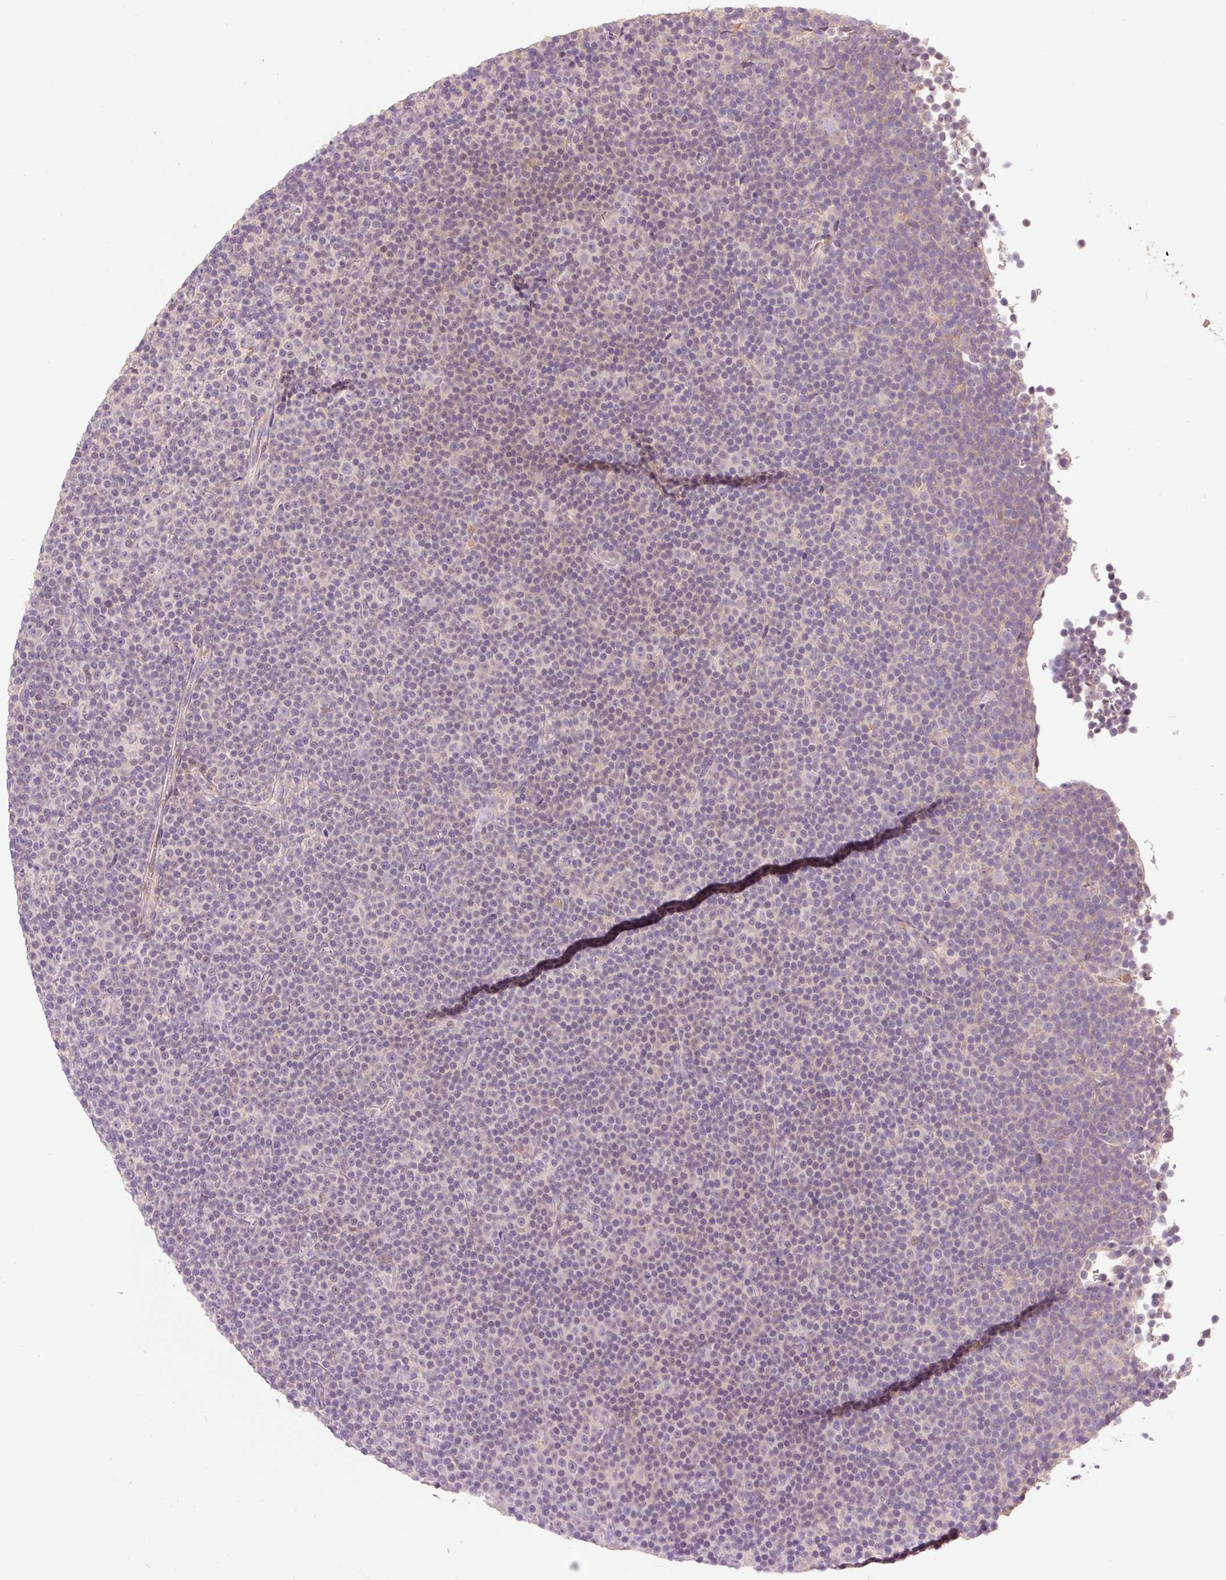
{"staining": {"intensity": "weak", "quantity": "<25%", "location": "nuclear"}, "tissue": "lymphoma", "cell_type": "Tumor cells", "image_type": "cancer", "snomed": [{"axis": "morphology", "description": "Malignant lymphoma, non-Hodgkin's type, Low grade"}, {"axis": "topography", "description": "Lymph node"}], "caption": "The histopathology image demonstrates no significant positivity in tumor cells of malignant lymphoma, non-Hodgkin's type (low-grade). (DAB (3,3'-diaminobenzidine) immunohistochemistry with hematoxylin counter stain).", "gene": "CMTM8", "patient": {"sex": "female", "age": 67}}